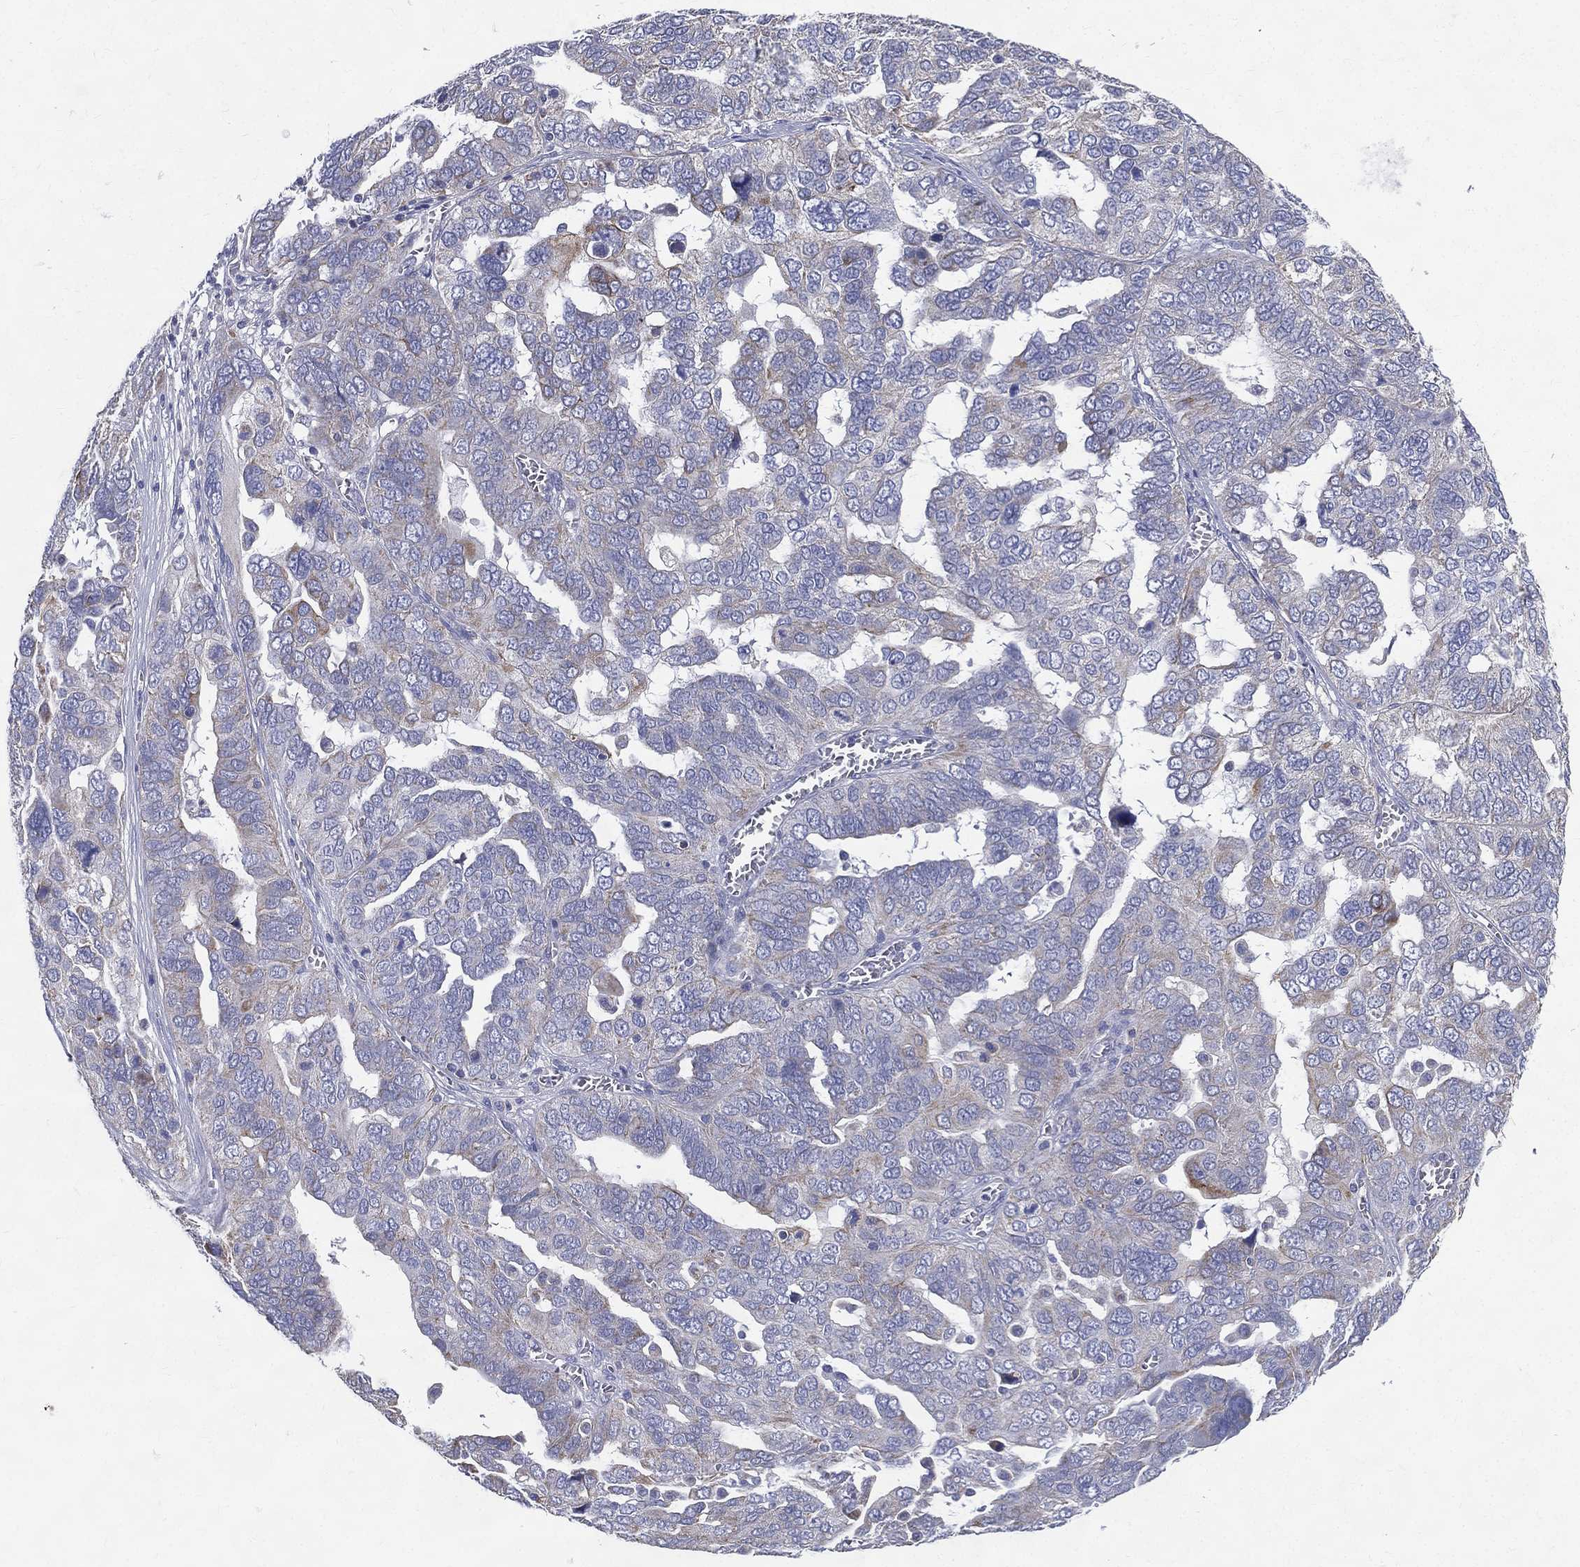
{"staining": {"intensity": "weak", "quantity": "<25%", "location": "cytoplasmic/membranous"}, "tissue": "ovarian cancer", "cell_type": "Tumor cells", "image_type": "cancer", "snomed": [{"axis": "morphology", "description": "Carcinoma, endometroid"}, {"axis": "topography", "description": "Soft tissue"}, {"axis": "topography", "description": "Ovary"}], "caption": "Immunohistochemistry image of neoplastic tissue: ovarian cancer stained with DAB demonstrates no significant protein staining in tumor cells.", "gene": "PWWP3A", "patient": {"sex": "female", "age": 52}}